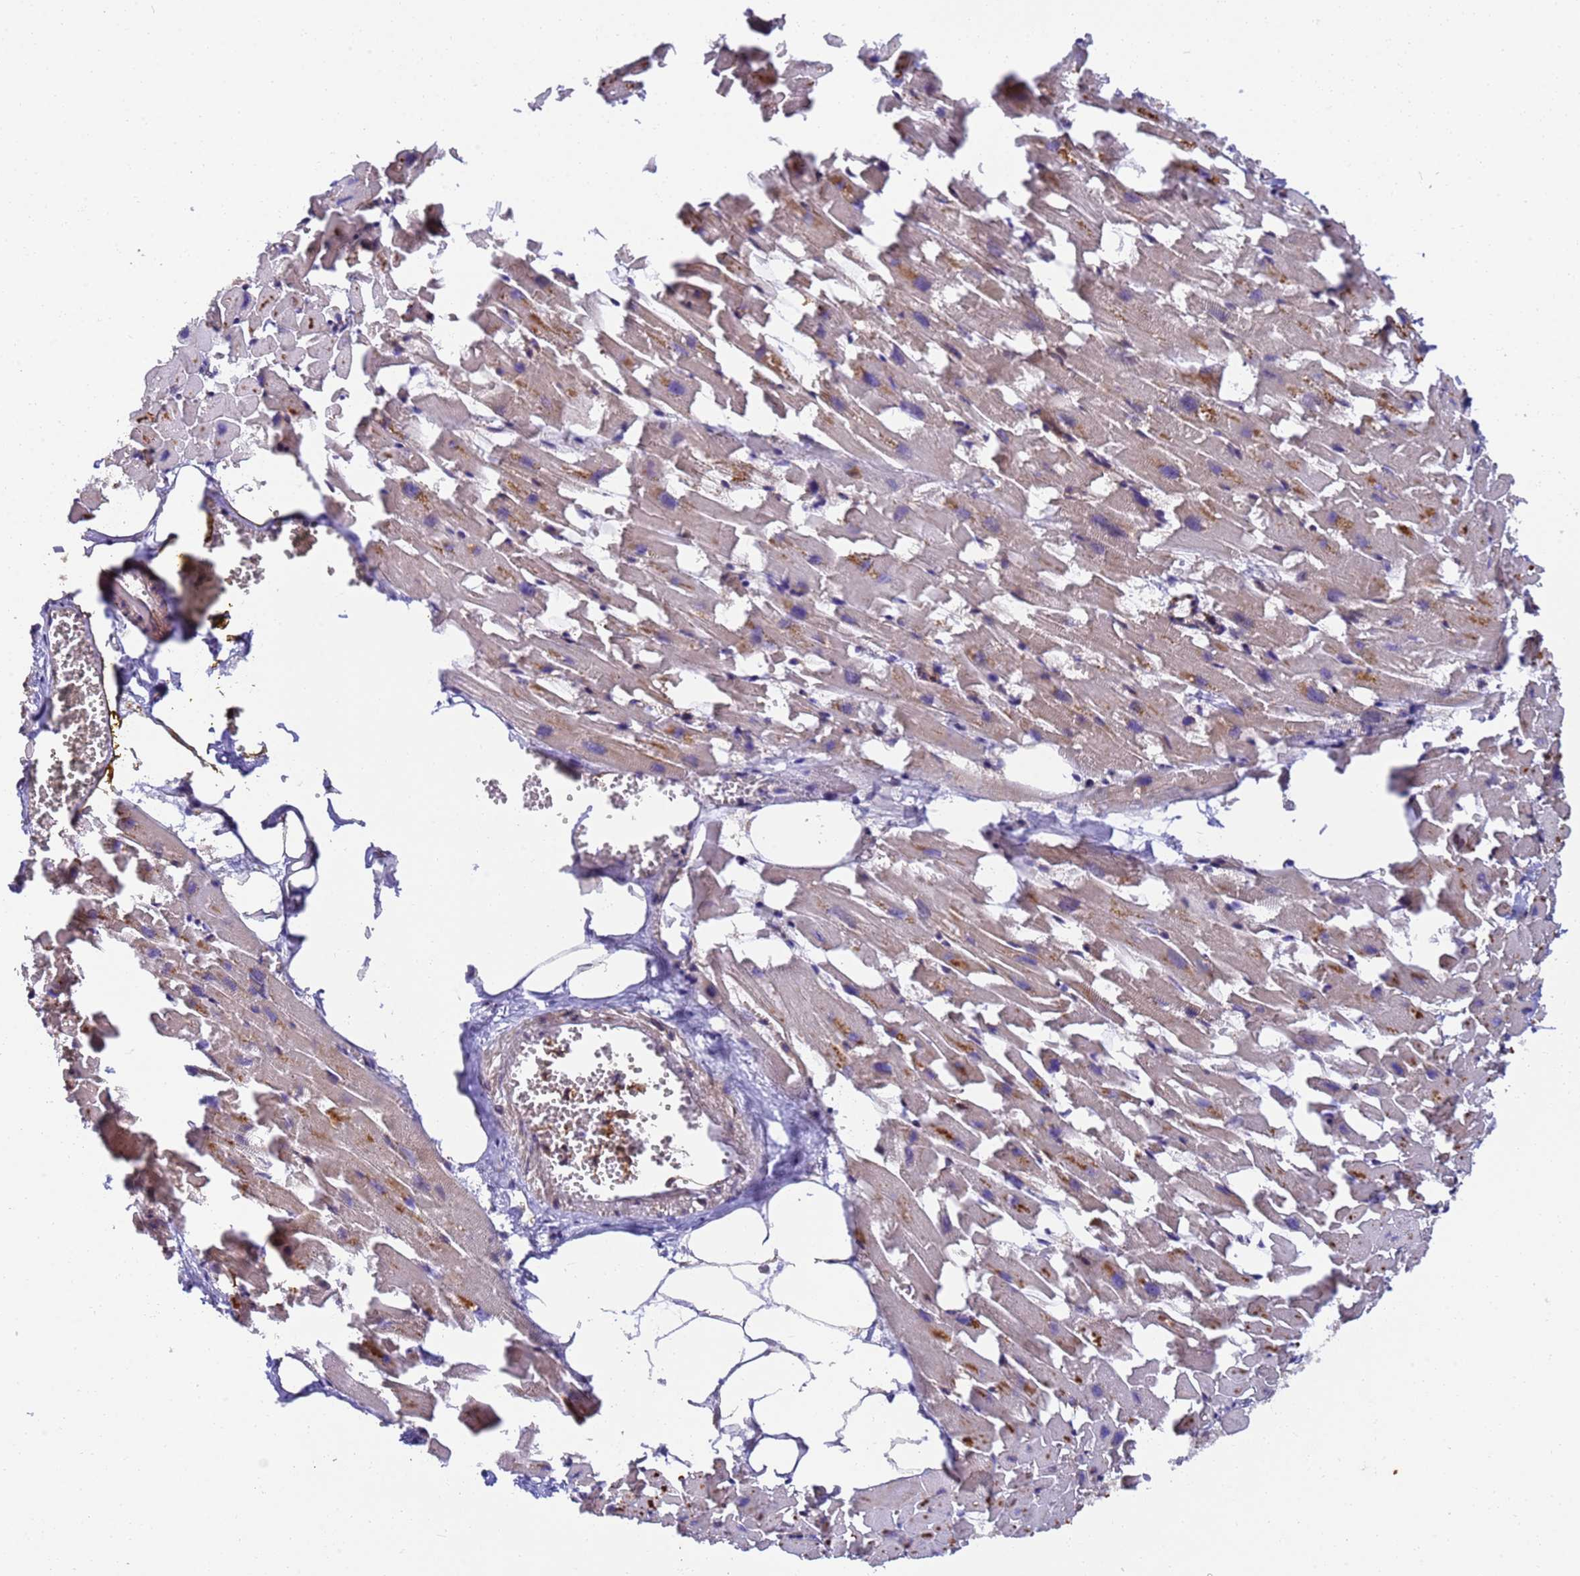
{"staining": {"intensity": "moderate", "quantity": "<25%", "location": "cytoplasmic/membranous"}, "tissue": "heart muscle", "cell_type": "Cardiomyocytes", "image_type": "normal", "snomed": [{"axis": "morphology", "description": "Normal tissue, NOS"}, {"axis": "topography", "description": "Heart"}], "caption": "Immunohistochemistry of benign heart muscle shows low levels of moderate cytoplasmic/membranous expression in about <25% of cardiomyocytes.", "gene": "RAPGEF3", "patient": {"sex": "female", "age": 64}}